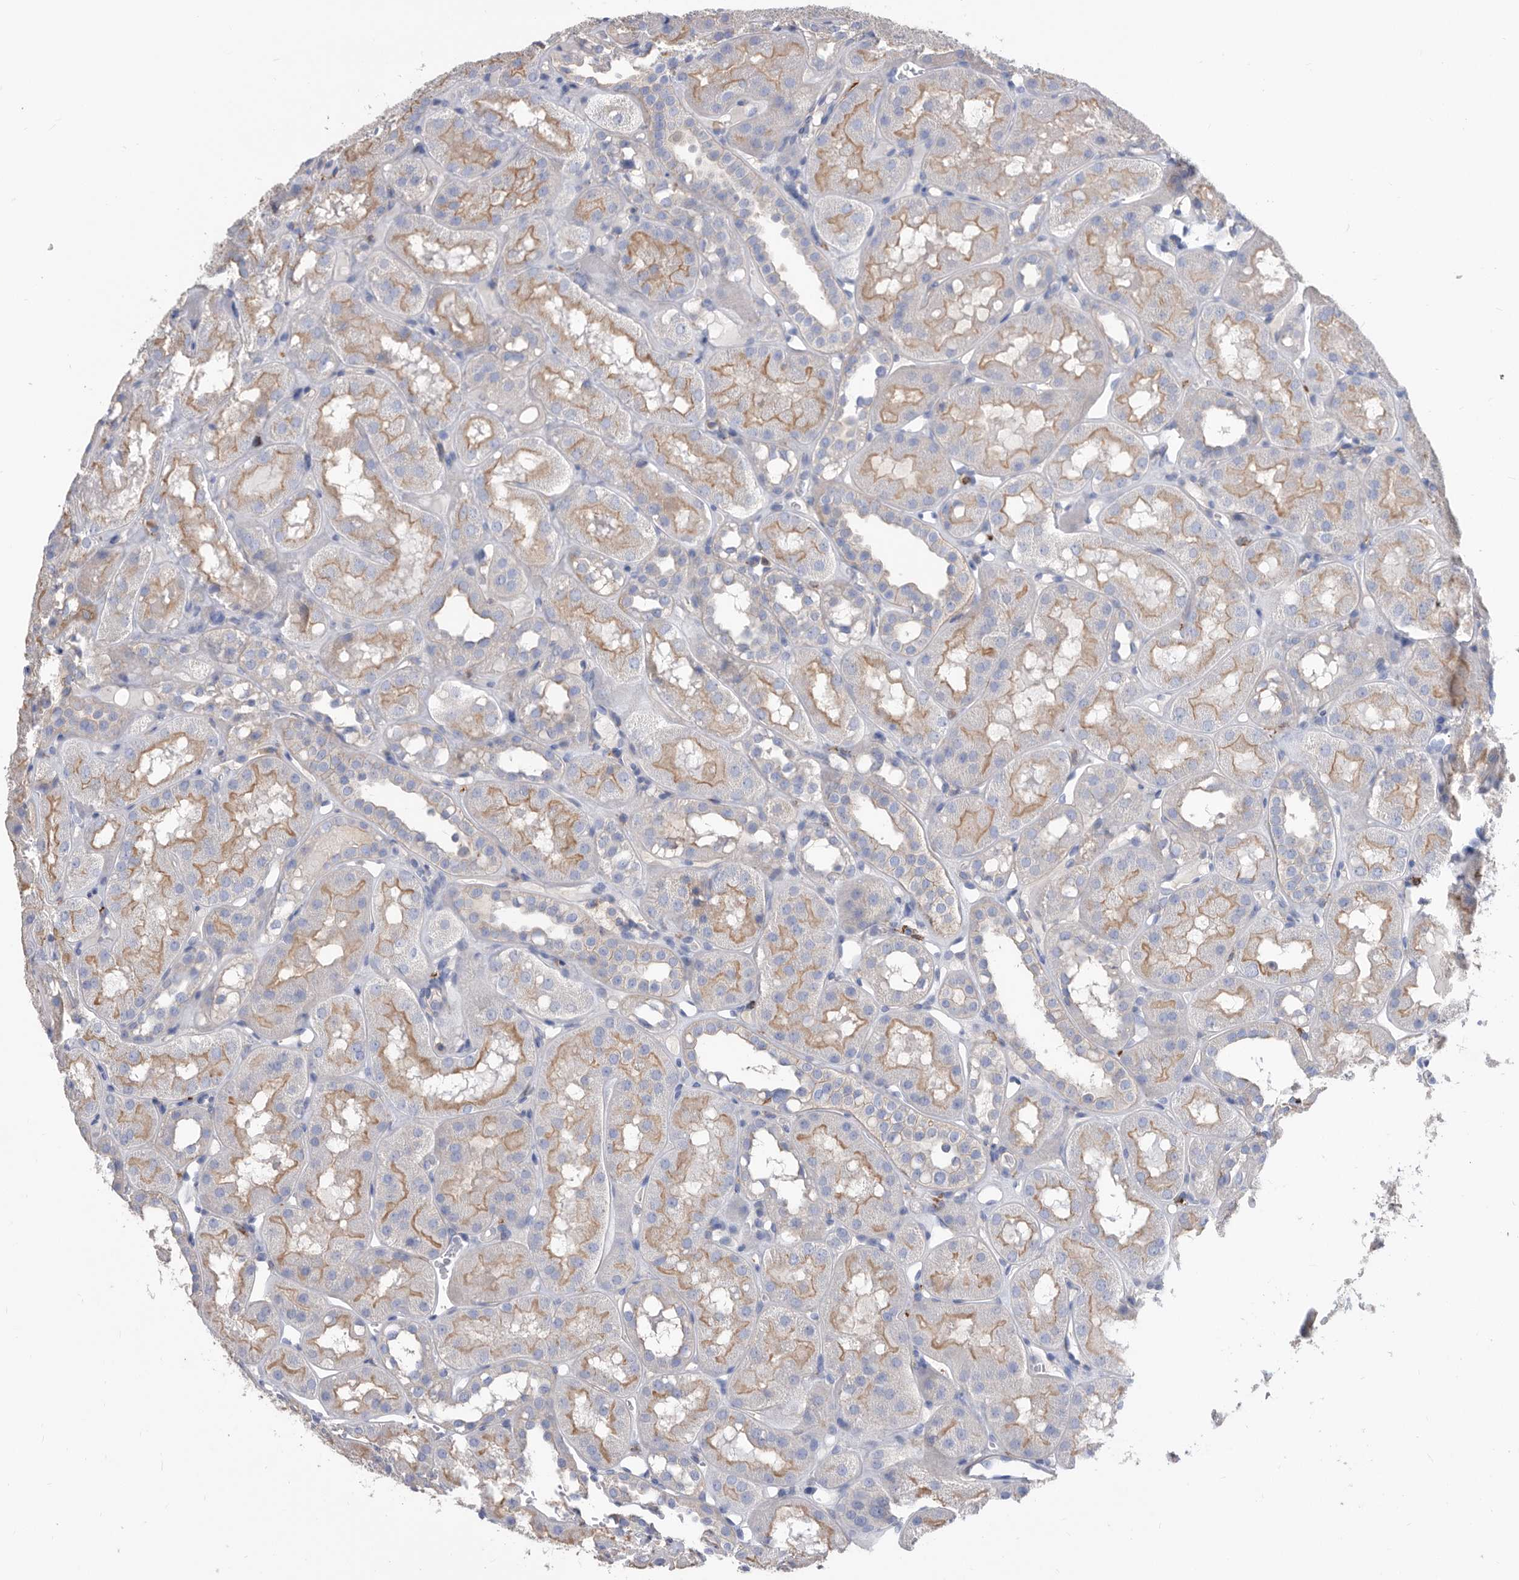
{"staining": {"intensity": "negative", "quantity": "none", "location": "none"}, "tissue": "kidney", "cell_type": "Cells in glomeruli", "image_type": "normal", "snomed": [{"axis": "morphology", "description": "Normal tissue, NOS"}, {"axis": "topography", "description": "Kidney"}], "caption": "A high-resolution histopathology image shows IHC staining of benign kidney, which displays no significant positivity in cells in glomeruli.", "gene": "MS4A4A", "patient": {"sex": "male", "age": 16}}